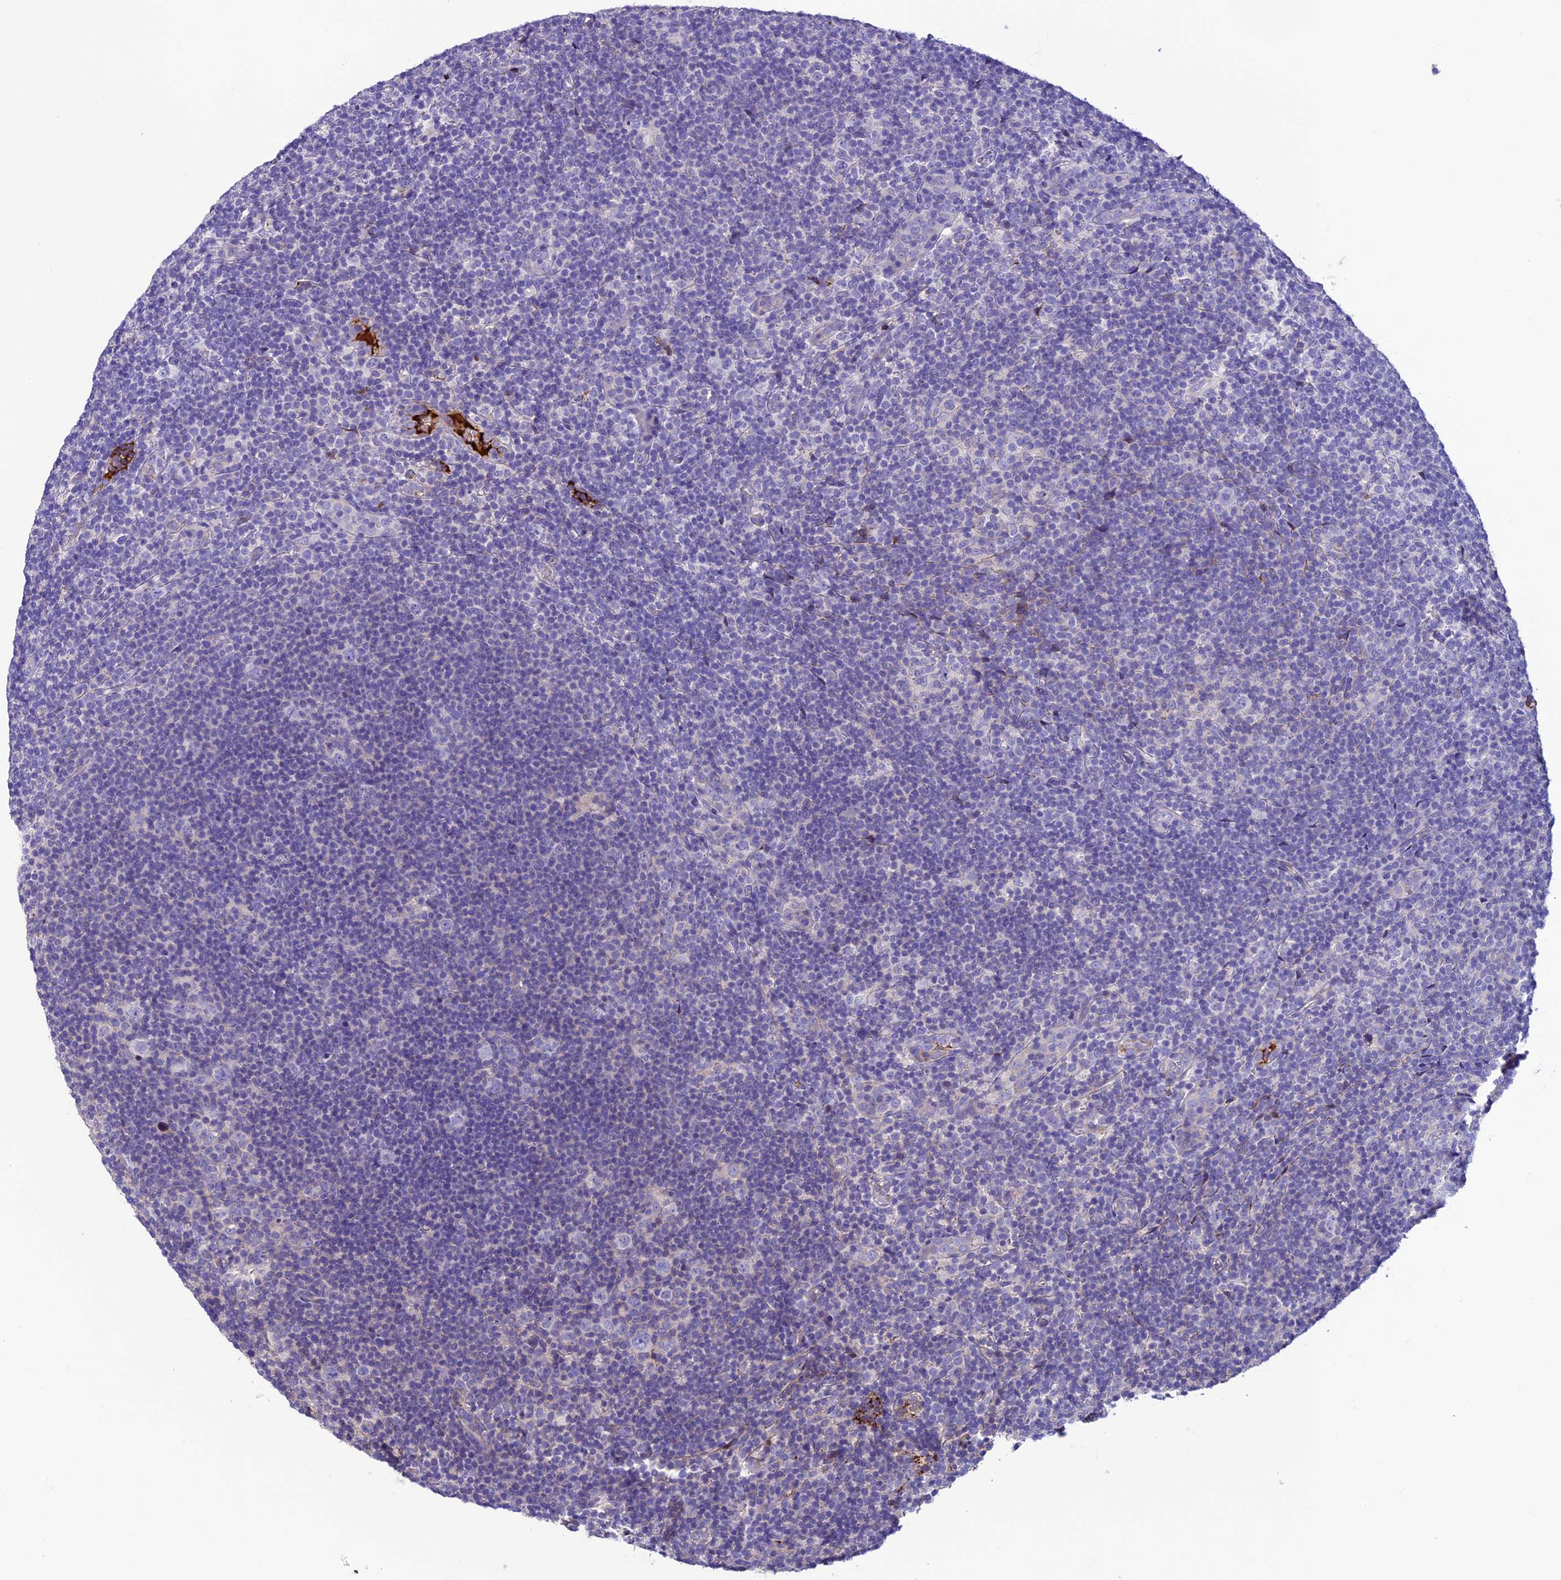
{"staining": {"intensity": "negative", "quantity": "none", "location": "none"}, "tissue": "lymphoma", "cell_type": "Tumor cells", "image_type": "cancer", "snomed": [{"axis": "morphology", "description": "Hodgkin's disease, NOS"}, {"axis": "topography", "description": "Lymph node"}], "caption": "This is an IHC histopathology image of Hodgkin's disease. There is no staining in tumor cells.", "gene": "TCP11L2", "patient": {"sex": "female", "age": 57}}